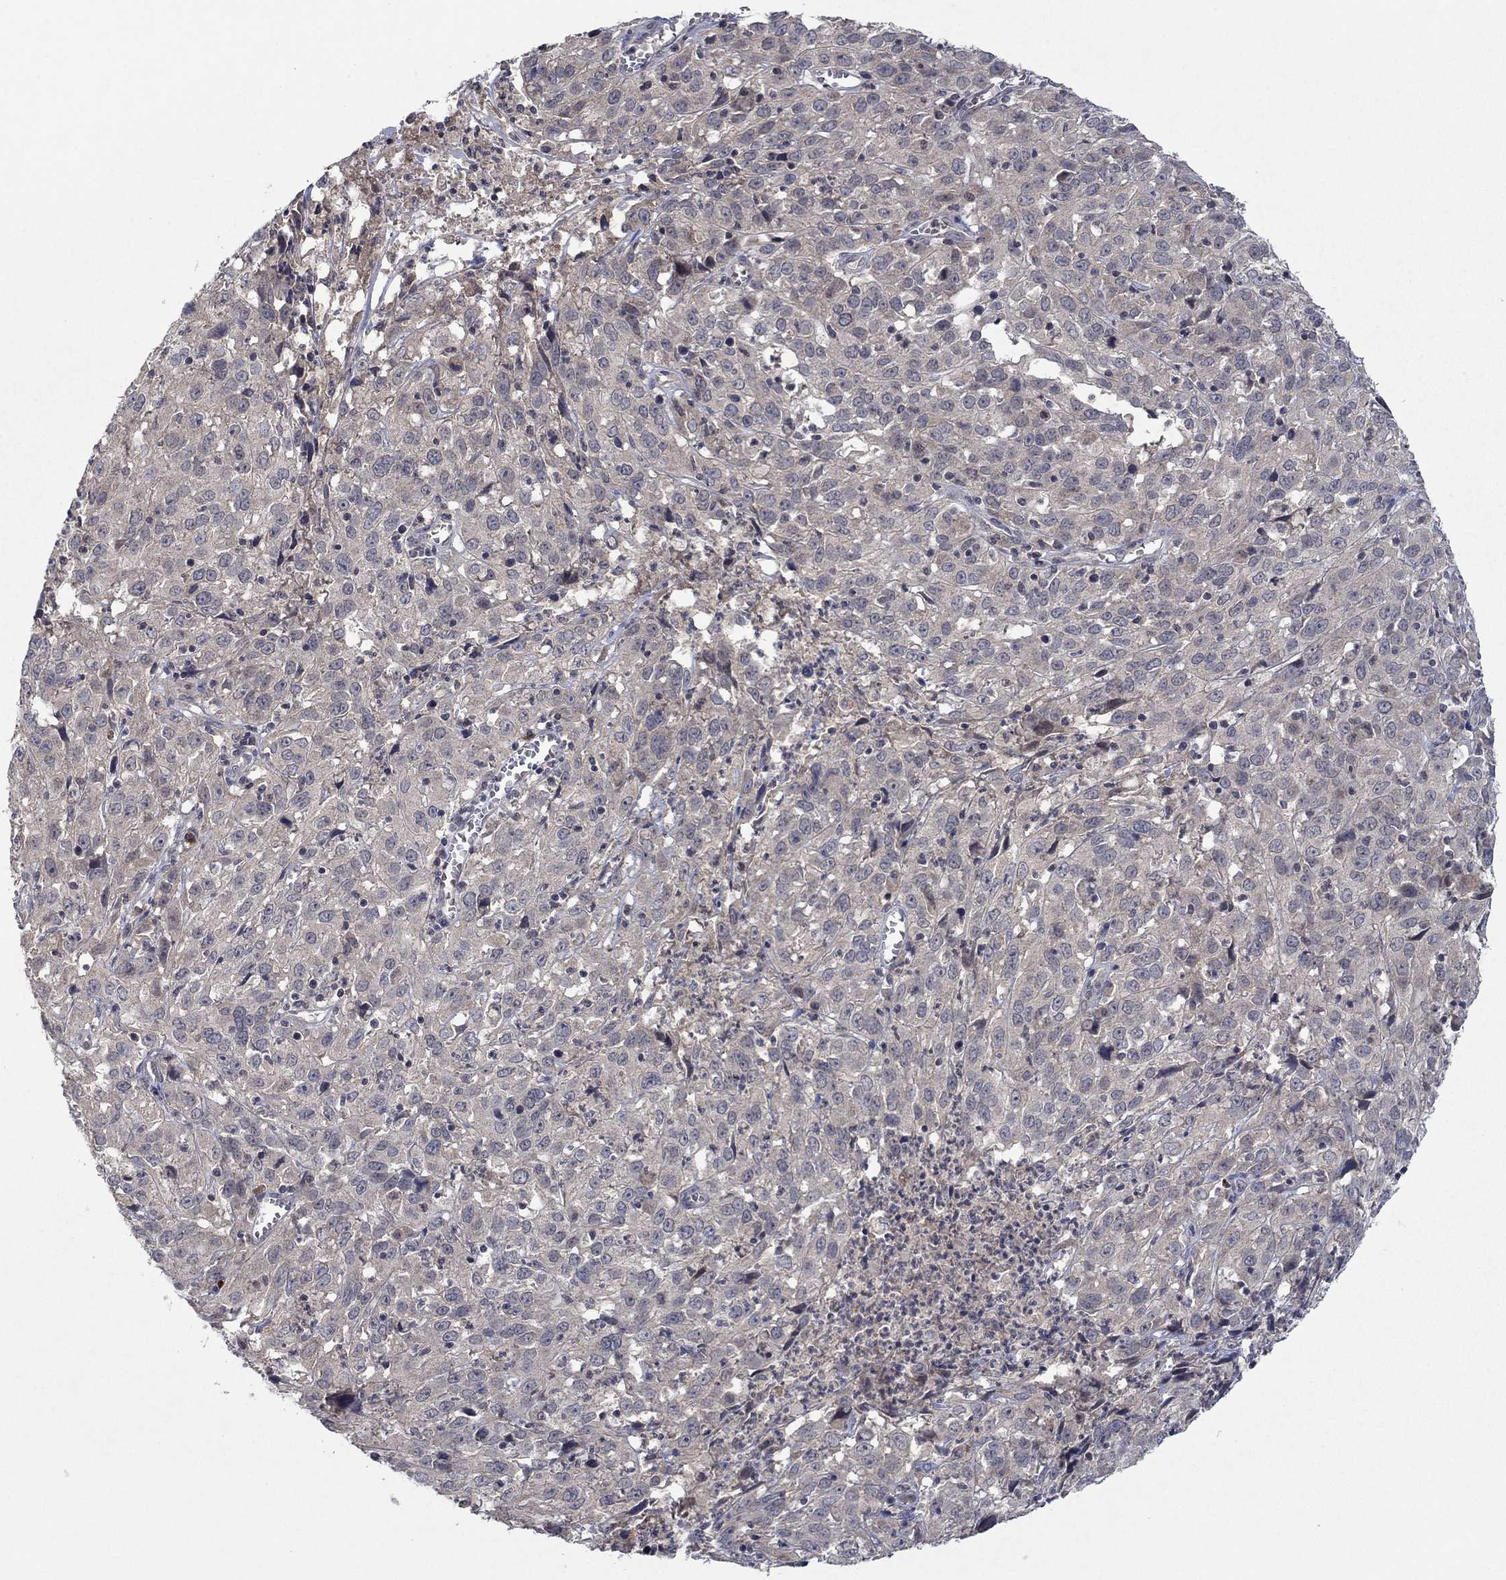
{"staining": {"intensity": "weak", "quantity": ">75%", "location": "cytoplasmic/membranous"}, "tissue": "cervical cancer", "cell_type": "Tumor cells", "image_type": "cancer", "snomed": [{"axis": "morphology", "description": "Squamous cell carcinoma, NOS"}, {"axis": "topography", "description": "Cervix"}], "caption": "Protein expression analysis of cervical cancer (squamous cell carcinoma) reveals weak cytoplasmic/membranous staining in approximately >75% of tumor cells.", "gene": "IL4", "patient": {"sex": "female", "age": 32}}